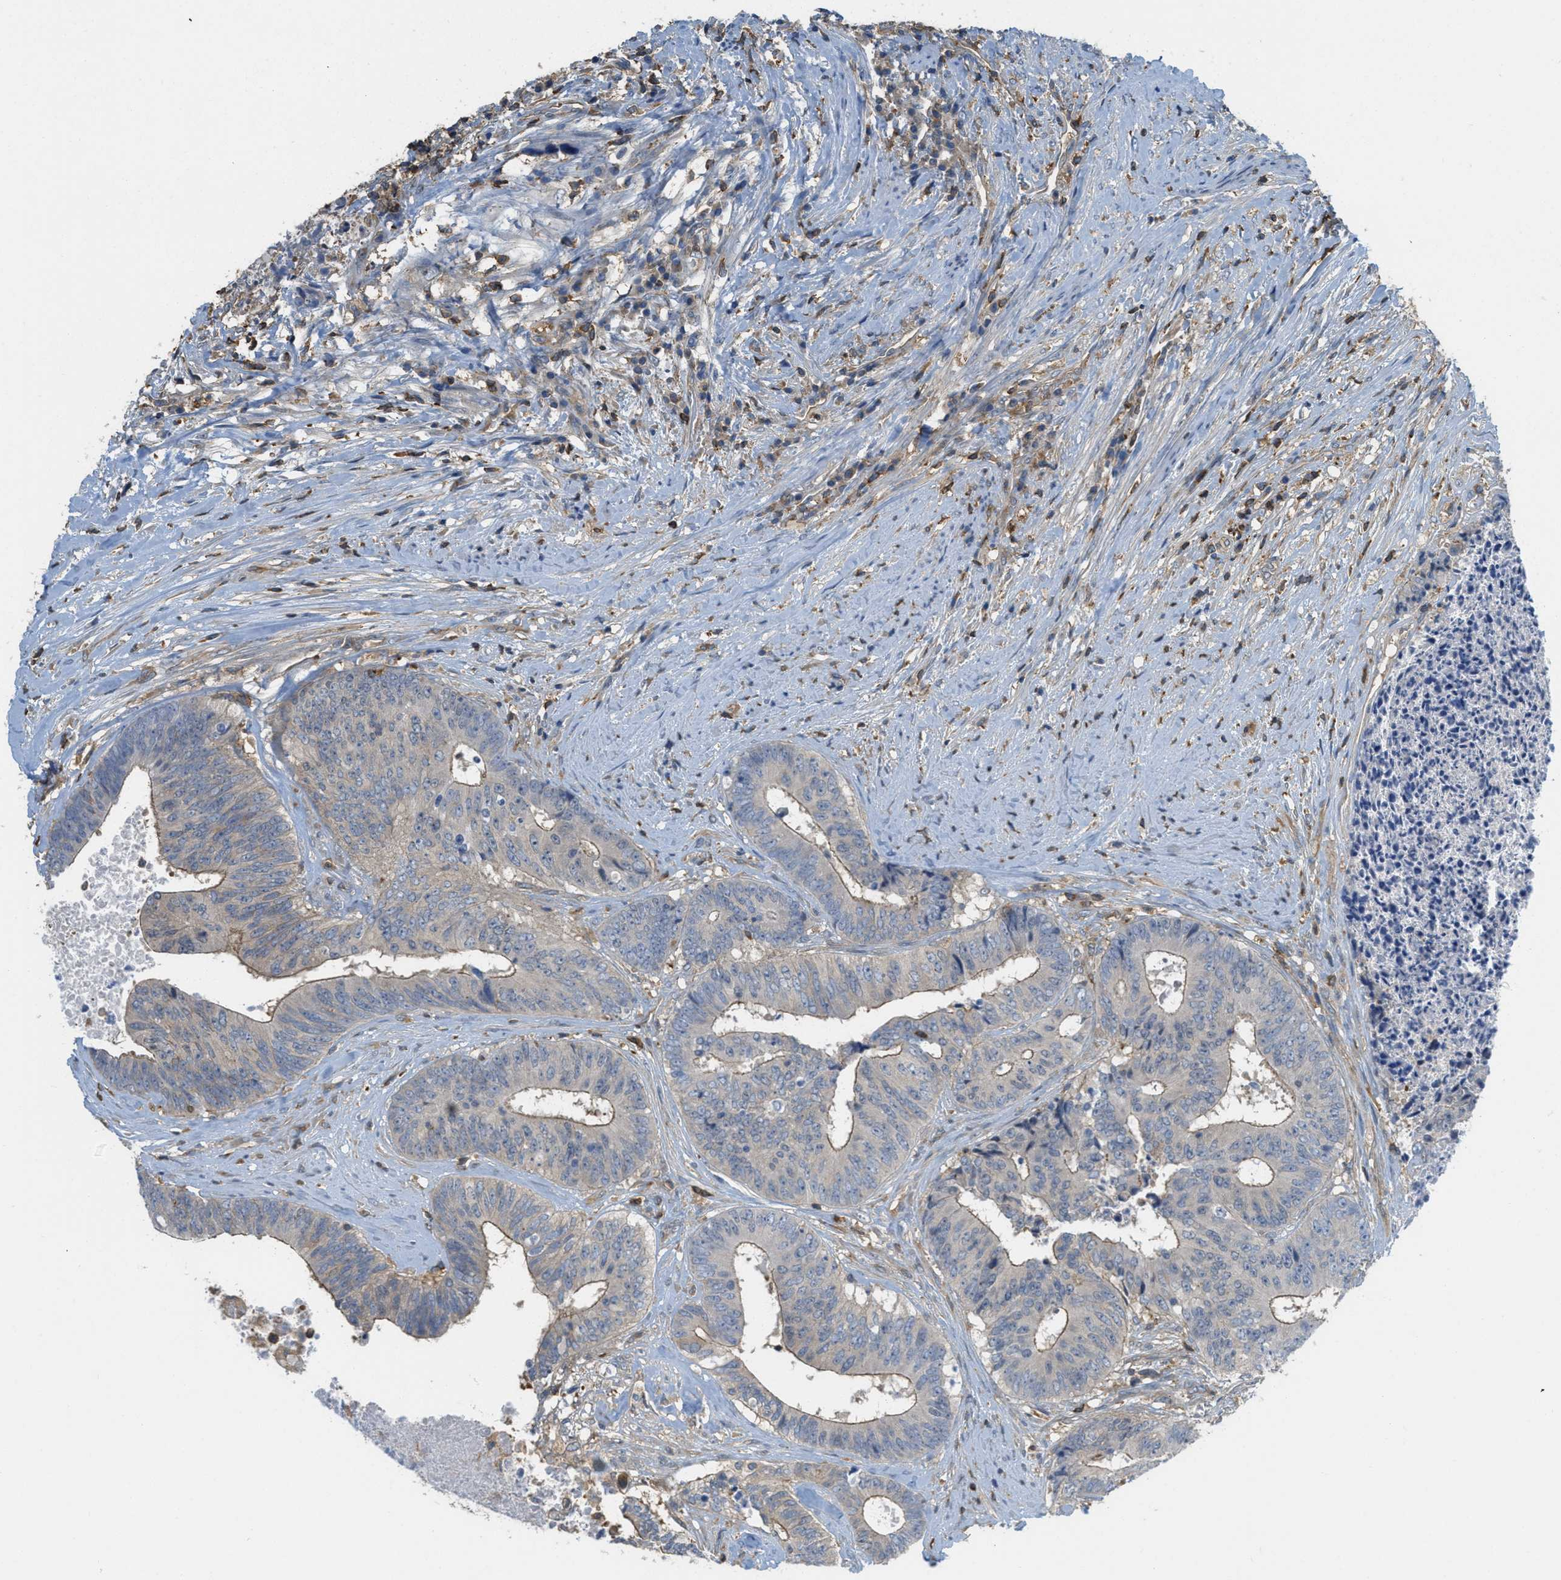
{"staining": {"intensity": "weak", "quantity": "25%-75%", "location": "cytoplasmic/membranous"}, "tissue": "colorectal cancer", "cell_type": "Tumor cells", "image_type": "cancer", "snomed": [{"axis": "morphology", "description": "Adenocarcinoma, NOS"}, {"axis": "topography", "description": "Rectum"}], "caption": "IHC image of neoplastic tissue: human adenocarcinoma (colorectal) stained using IHC reveals low levels of weak protein expression localized specifically in the cytoplasmic/membranous of tumor cells, appearing as a cytoplasmic/membranous brown color.", "gene": "GRIK2", "patient": {"sex": "male", "age": 72}}